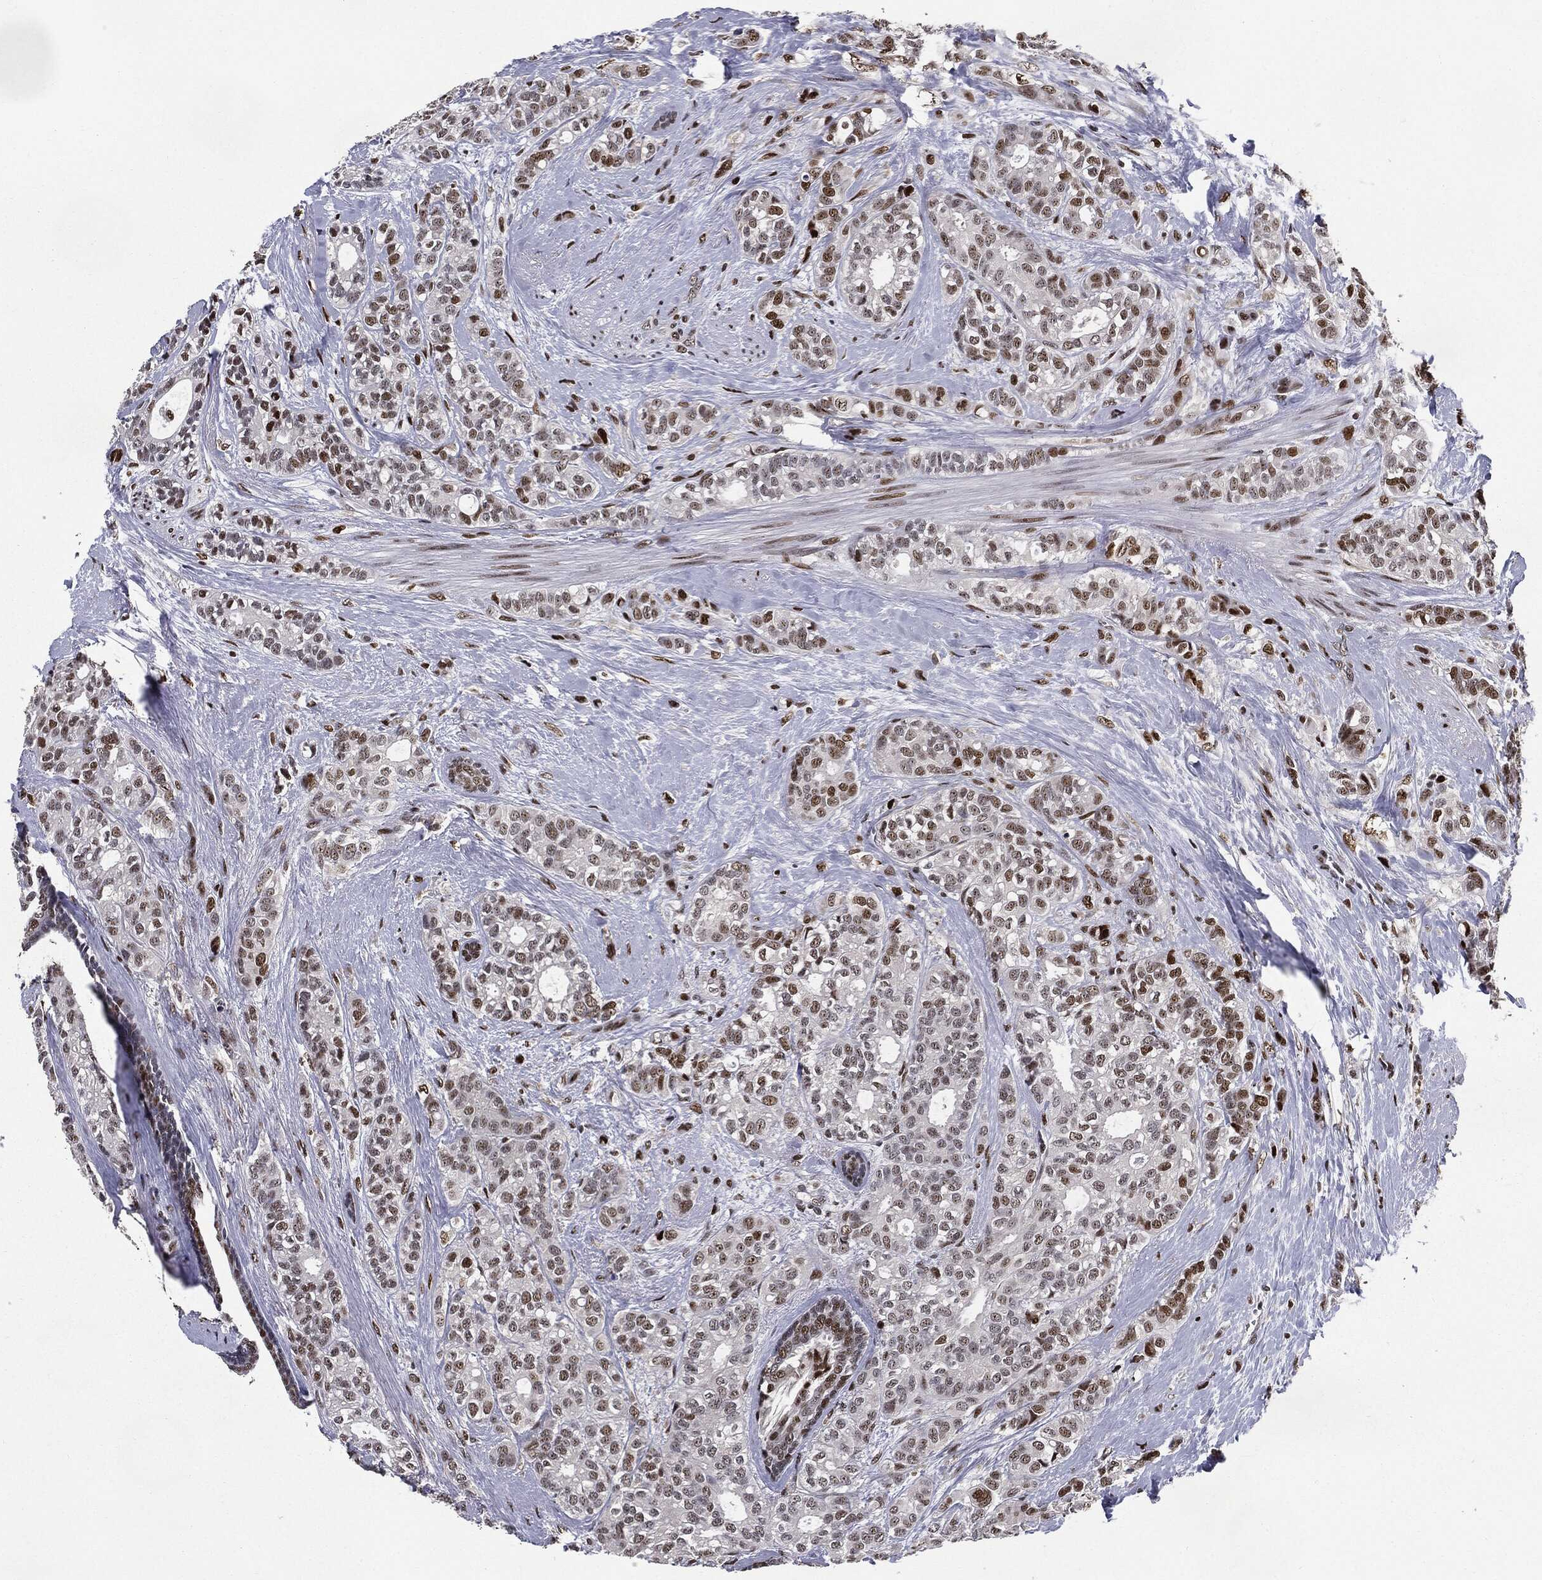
{"staining": {"intensity": "moderate", "quantity": "25%-75%", "location": "nuclear"}, "tissue": "breast cancer", "cell_type": "Tumor cells", "image_type": "cancer", "snomed": [{"axis": "morphology", "description": "Duct carcinoma"}, {"axis": "topography", "description": "Breast"}], "caption": "Moderate nuclear positivity for a protein is present in about 25%-75% of tumor cells of breast cancer using immunohistochemistry.", "gene": "JUN", "patient": {"sex": "female", "age": 71}}